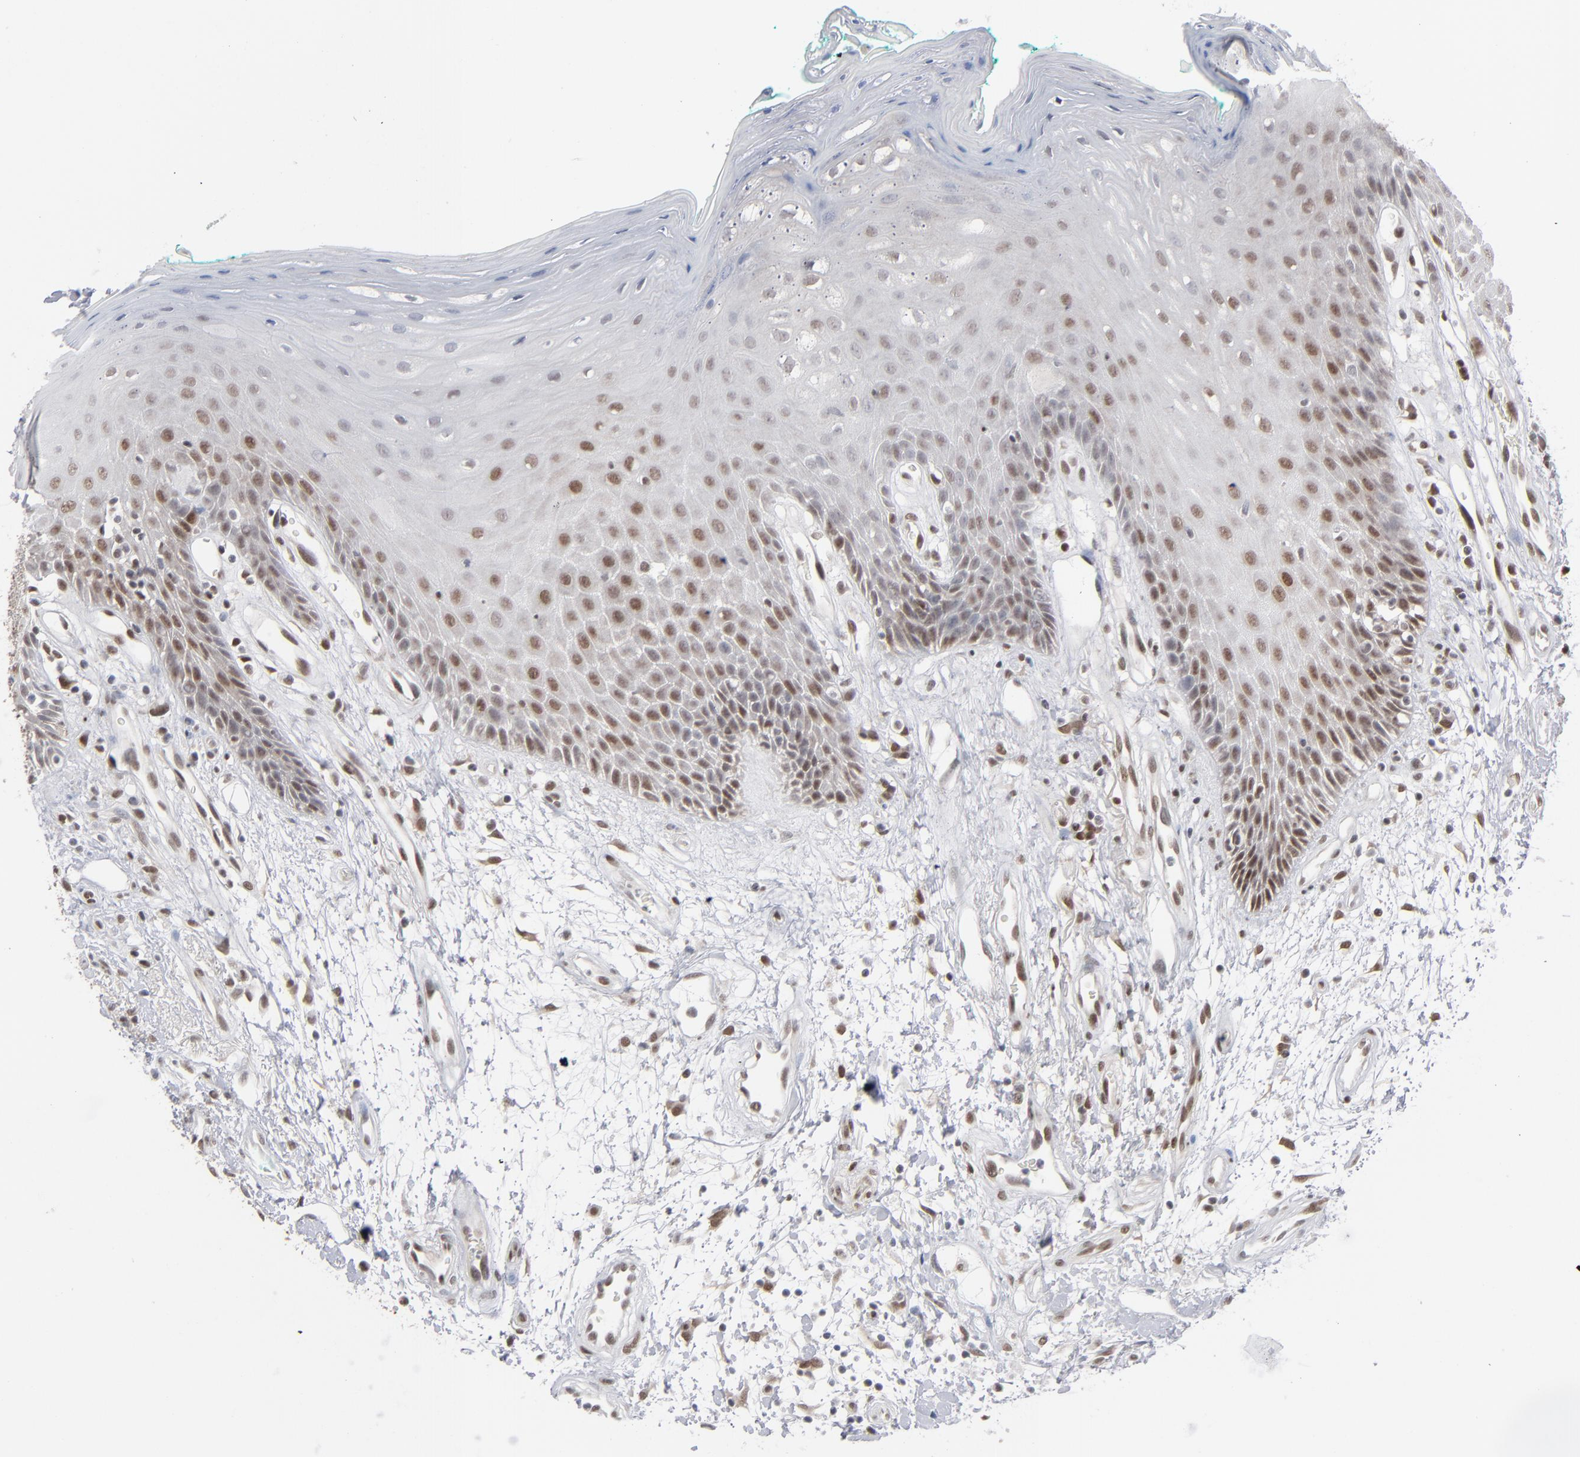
{"staining": {"intensity": "moderate", "quantity": "25%-75%", "location": "nuclear"}, "tissue": "oral mucosa", "cell_type": "Squamous epithelial cells", "image_type": "normal", "snomed": [{"axis": "morphology", "description": "Normal tissue, NOS"}, {"axis": "morphology", "description": "Squamous cell carcinoma, NOS"}, {"axis": "topography", "description": "Skeletal muscle"}, {"axis": "topography", "description": "Oral tissue"}, {"axis": "topography", "description": "Head-Neck"}], "caption": "Moderate nuclear protein staining is appreciated in approximately 25%-75% of squamous epithelial cells in oral mucosa.", "gene": "IRF9", "patient": {"sex": "female", "age": 84}}